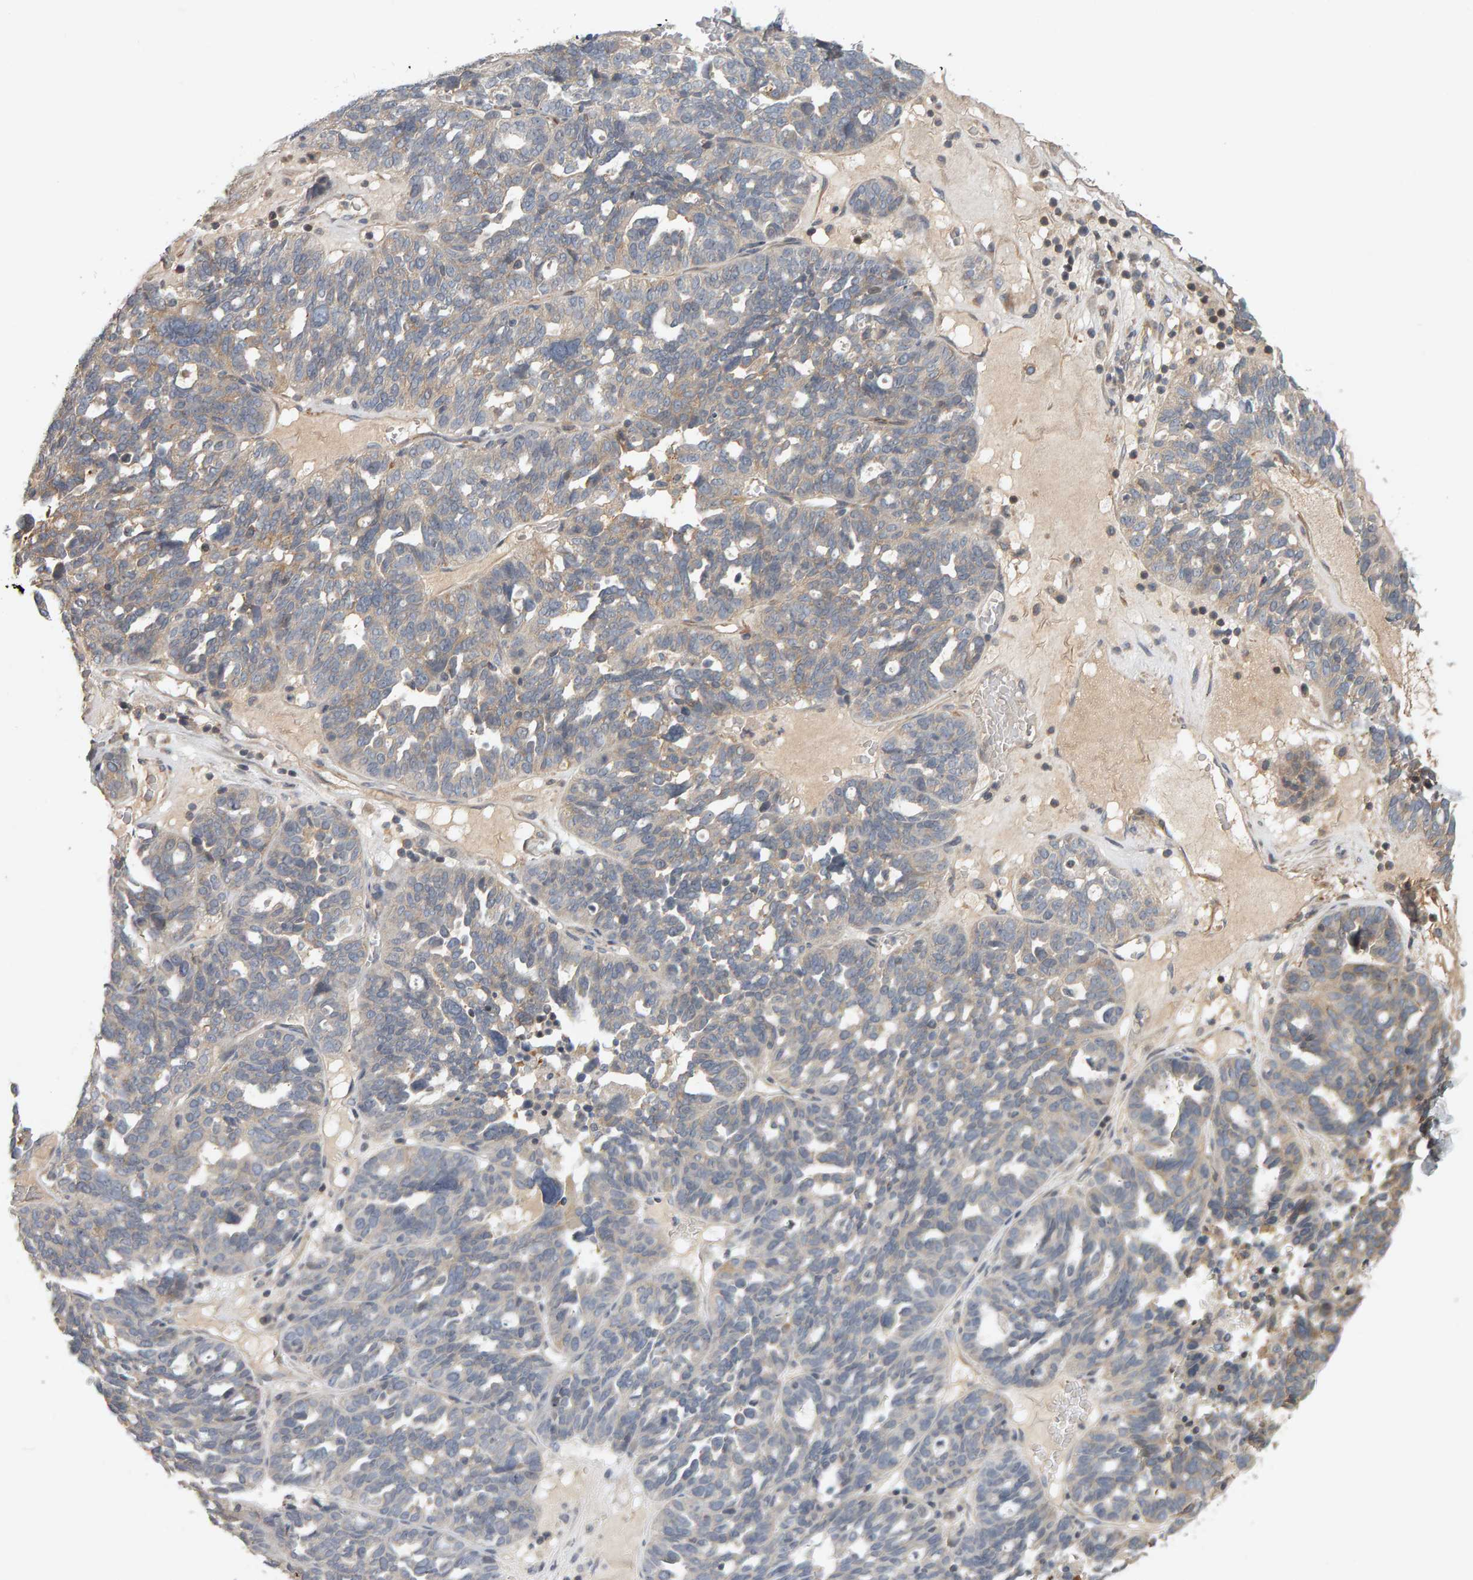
{"staining": {"intensity": "weak", "quantity": "<25%", "location": "cytoplasmic/membranous"}, "tissue": "ovarian cancer", "cell_type": "Tumor cells", "image_type": "cancer", "snomed": [{"axis": "morphology", "description": "Cystadenocarcinoma, serous, NOS"}, {"axis": "topography", "description": "Ovary"}], "caption": "Image shows no significant protein staining in tumor cells of serous cystadenocarcinoma (ovarian).", "gene": "C9orf72", "patient": {"sex": "female", "age": 59}}